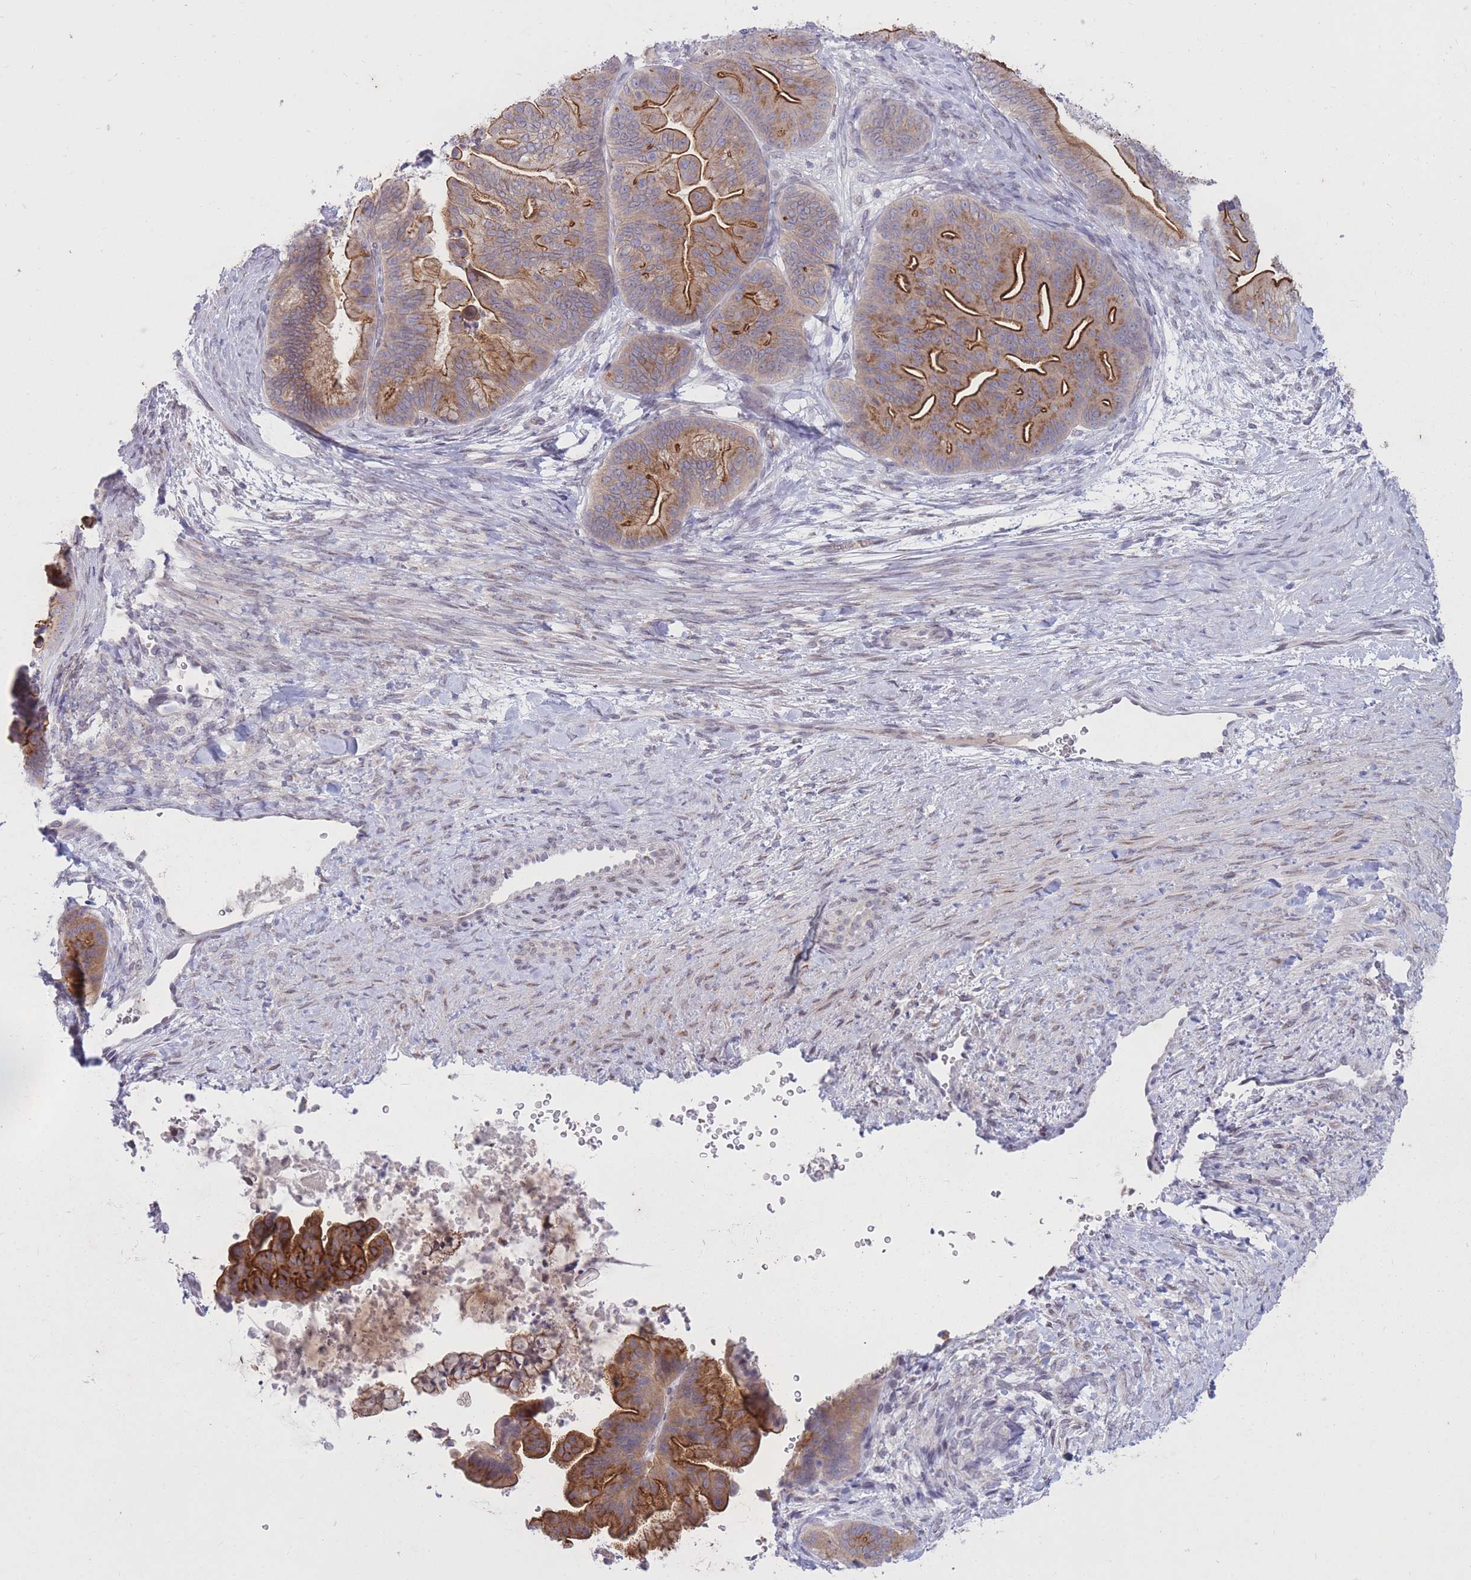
{"staining": {"intensity": "strong", "quantity": "25%-75%", "location": "cytoplasmic/membranous"}, "tissue": "ovarian cancer", "cell_type": "Tumor cells", "image_type": "cancer", "snomed": [{"axis": "morphology", "description": "Cystadenocarcinoma, mucinous, NOS"}, {"axis": "topography", "description": "Ovary"}], "caption": "Ovarian mucinous cystadenocarcinoma stained with a brown dye demonstrates strong cytoplasmic/membranous positive expression in approximately 25%-75% of tumor cells.", "gene": "HOOK2", "patient": {"sex": "female", "age": 67}}